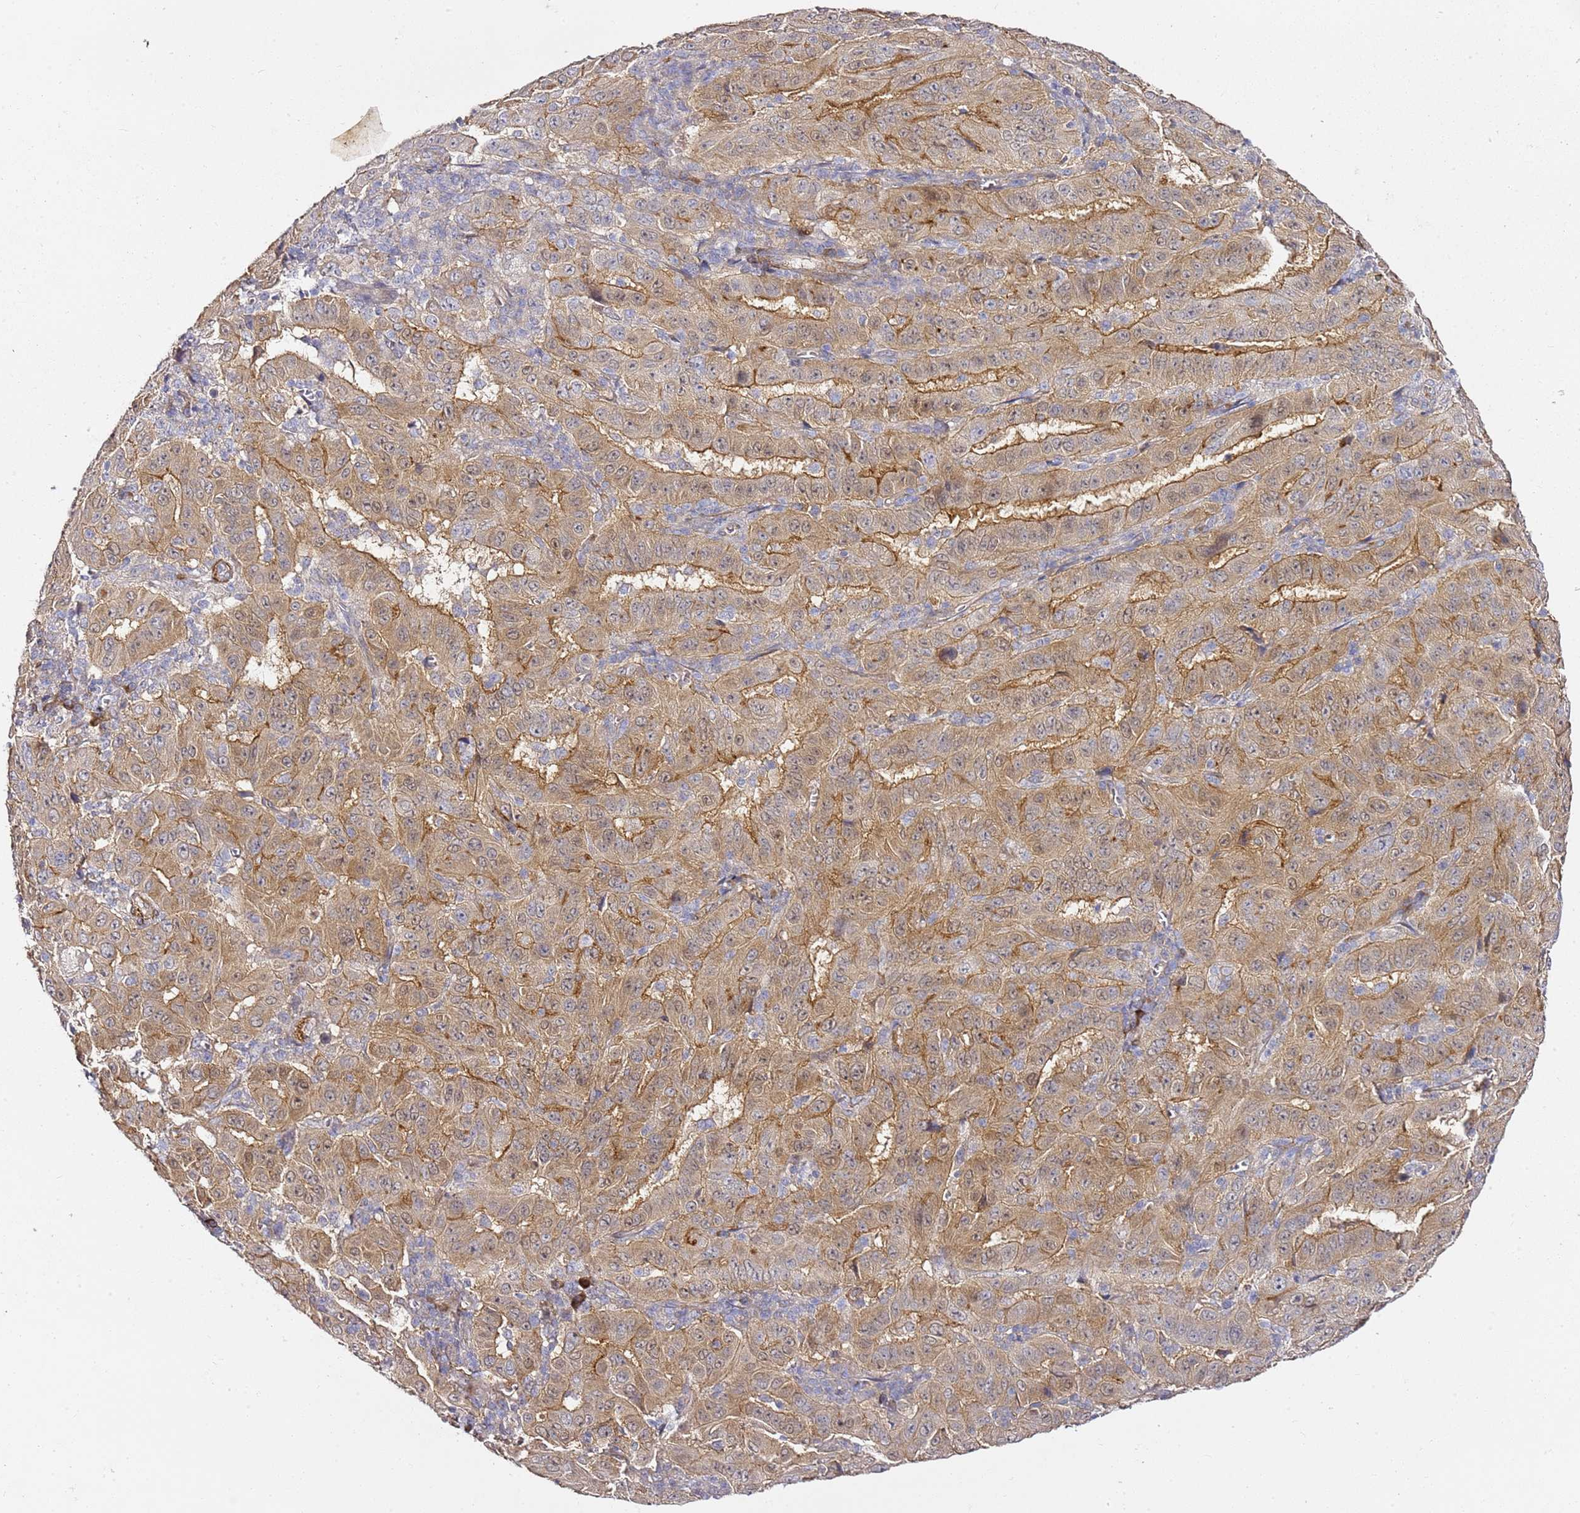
{"staining": {"intensity": "moderate", "quantity": ">75%", "location": "cytoplasmic/membranous"}, "tissue": "pancreatic cancer", "cell_type": "Tumor cells", "image_type": "cancer", "snomed": [{"axis": "morphology", "description": "Adenocarcinoma, NOS"}, {"axis": "topography", "description": "Pancreas"}], "caption": "Pancreatic adenocarcinoma tissue reveals moderate cytoplasmic/membranous expression in about >75% of tumor cells", "gene": "EPS8L1", "patient": {"sex": "male", "age": 63}}